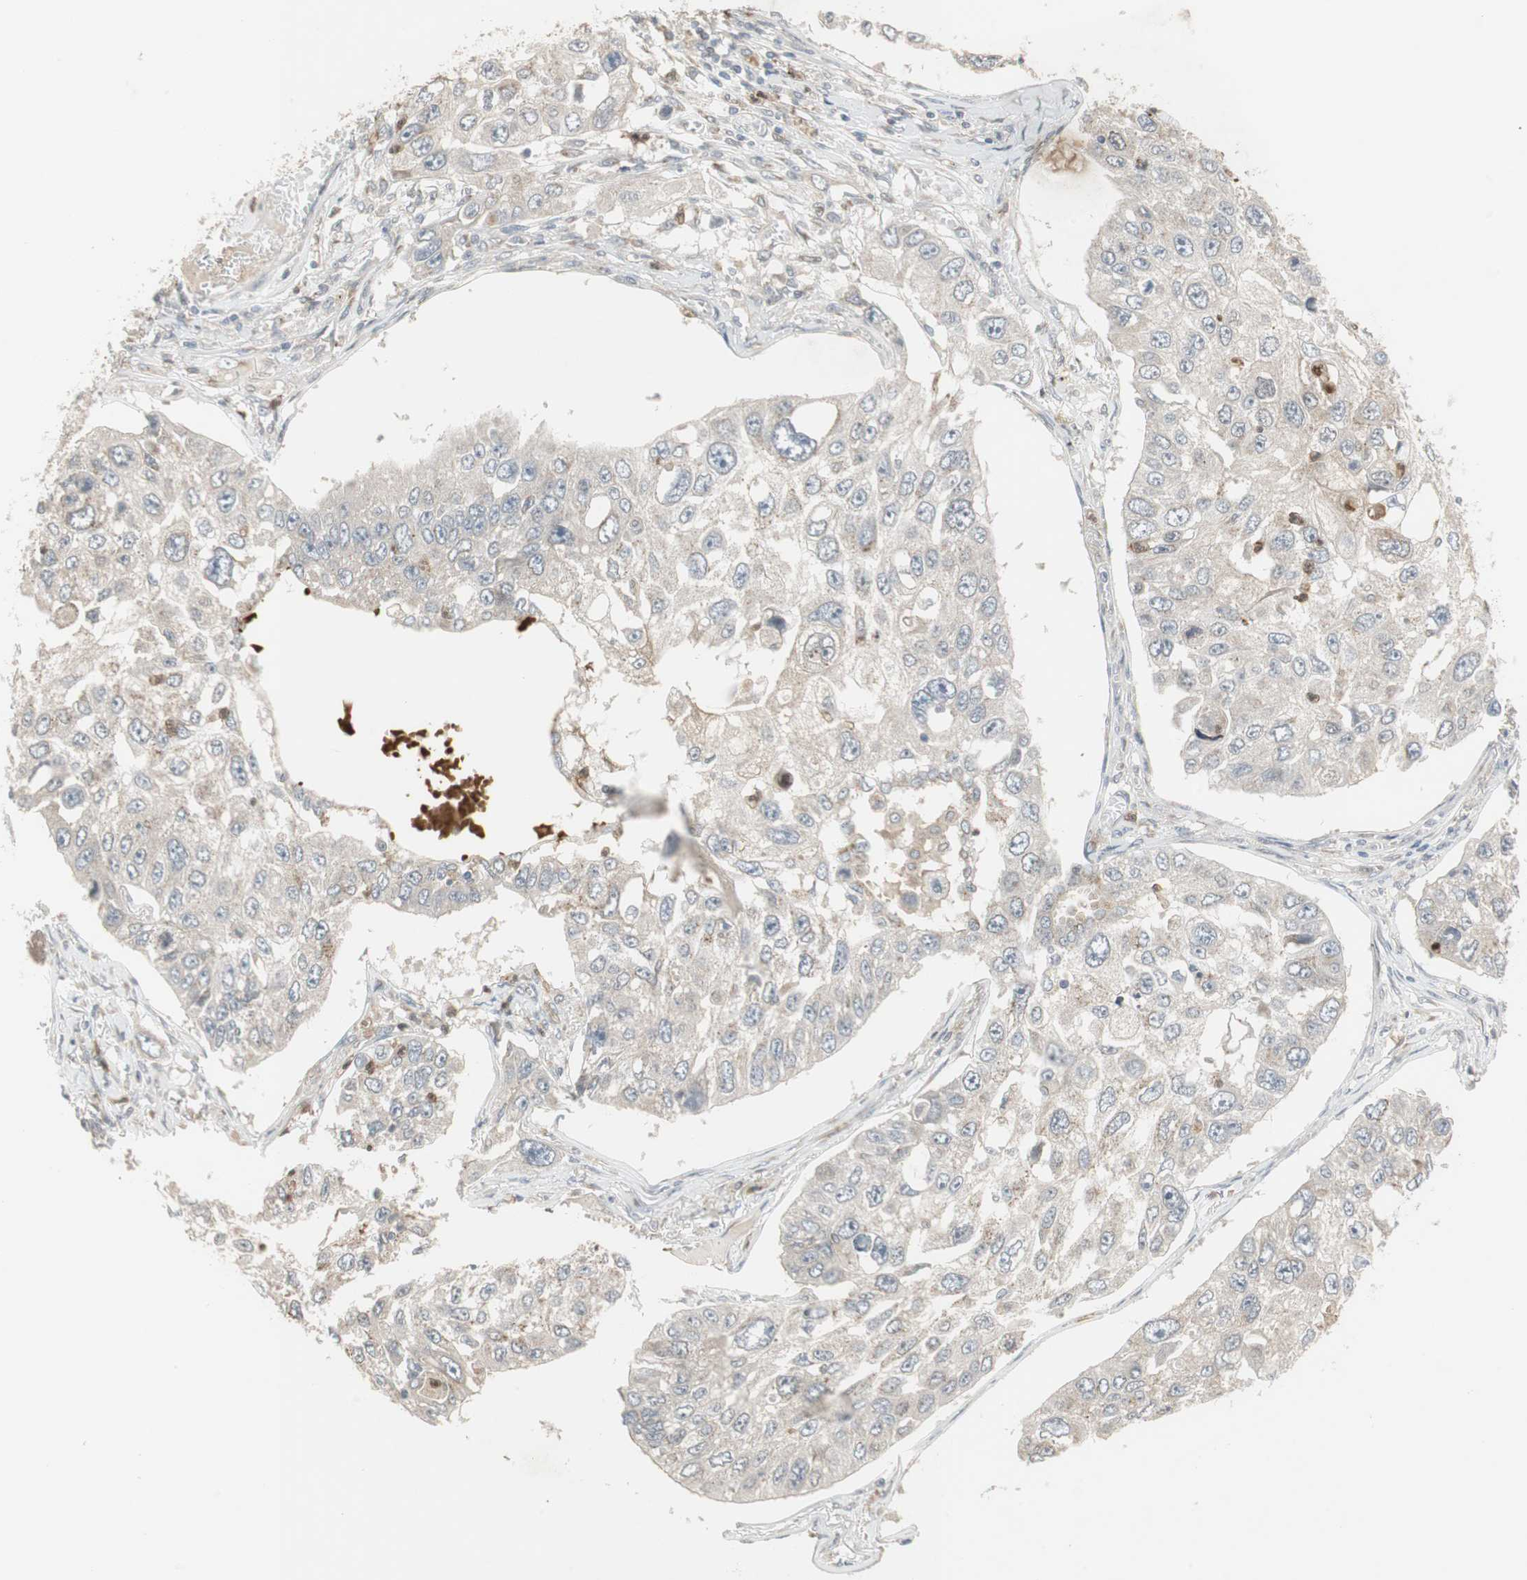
{"staining": {"intensity": "weak", "quantity": "<25%", "location": "cytoplasmic/membranous"}, "tissue": "lung cancer", "cell_type": "Tumor cells", "image_type": "cancer", "snomed": [{"axis": "morphology", "description": "Squamous cell carcinoma, NOS"}, {"axis": "topography", "description": "Lung"}], "caption": "Immunohistochemistry histopathology image of neoplastic tissue: lung squamous cell carcinoma stained with DAB exhibits no significant protein staining in tumor cells. (Brightfield microscopy of DAB immunohistochemistry at high magnification).", "gene": "SNX4", "patient": {"sex": "male", "age": 71}}